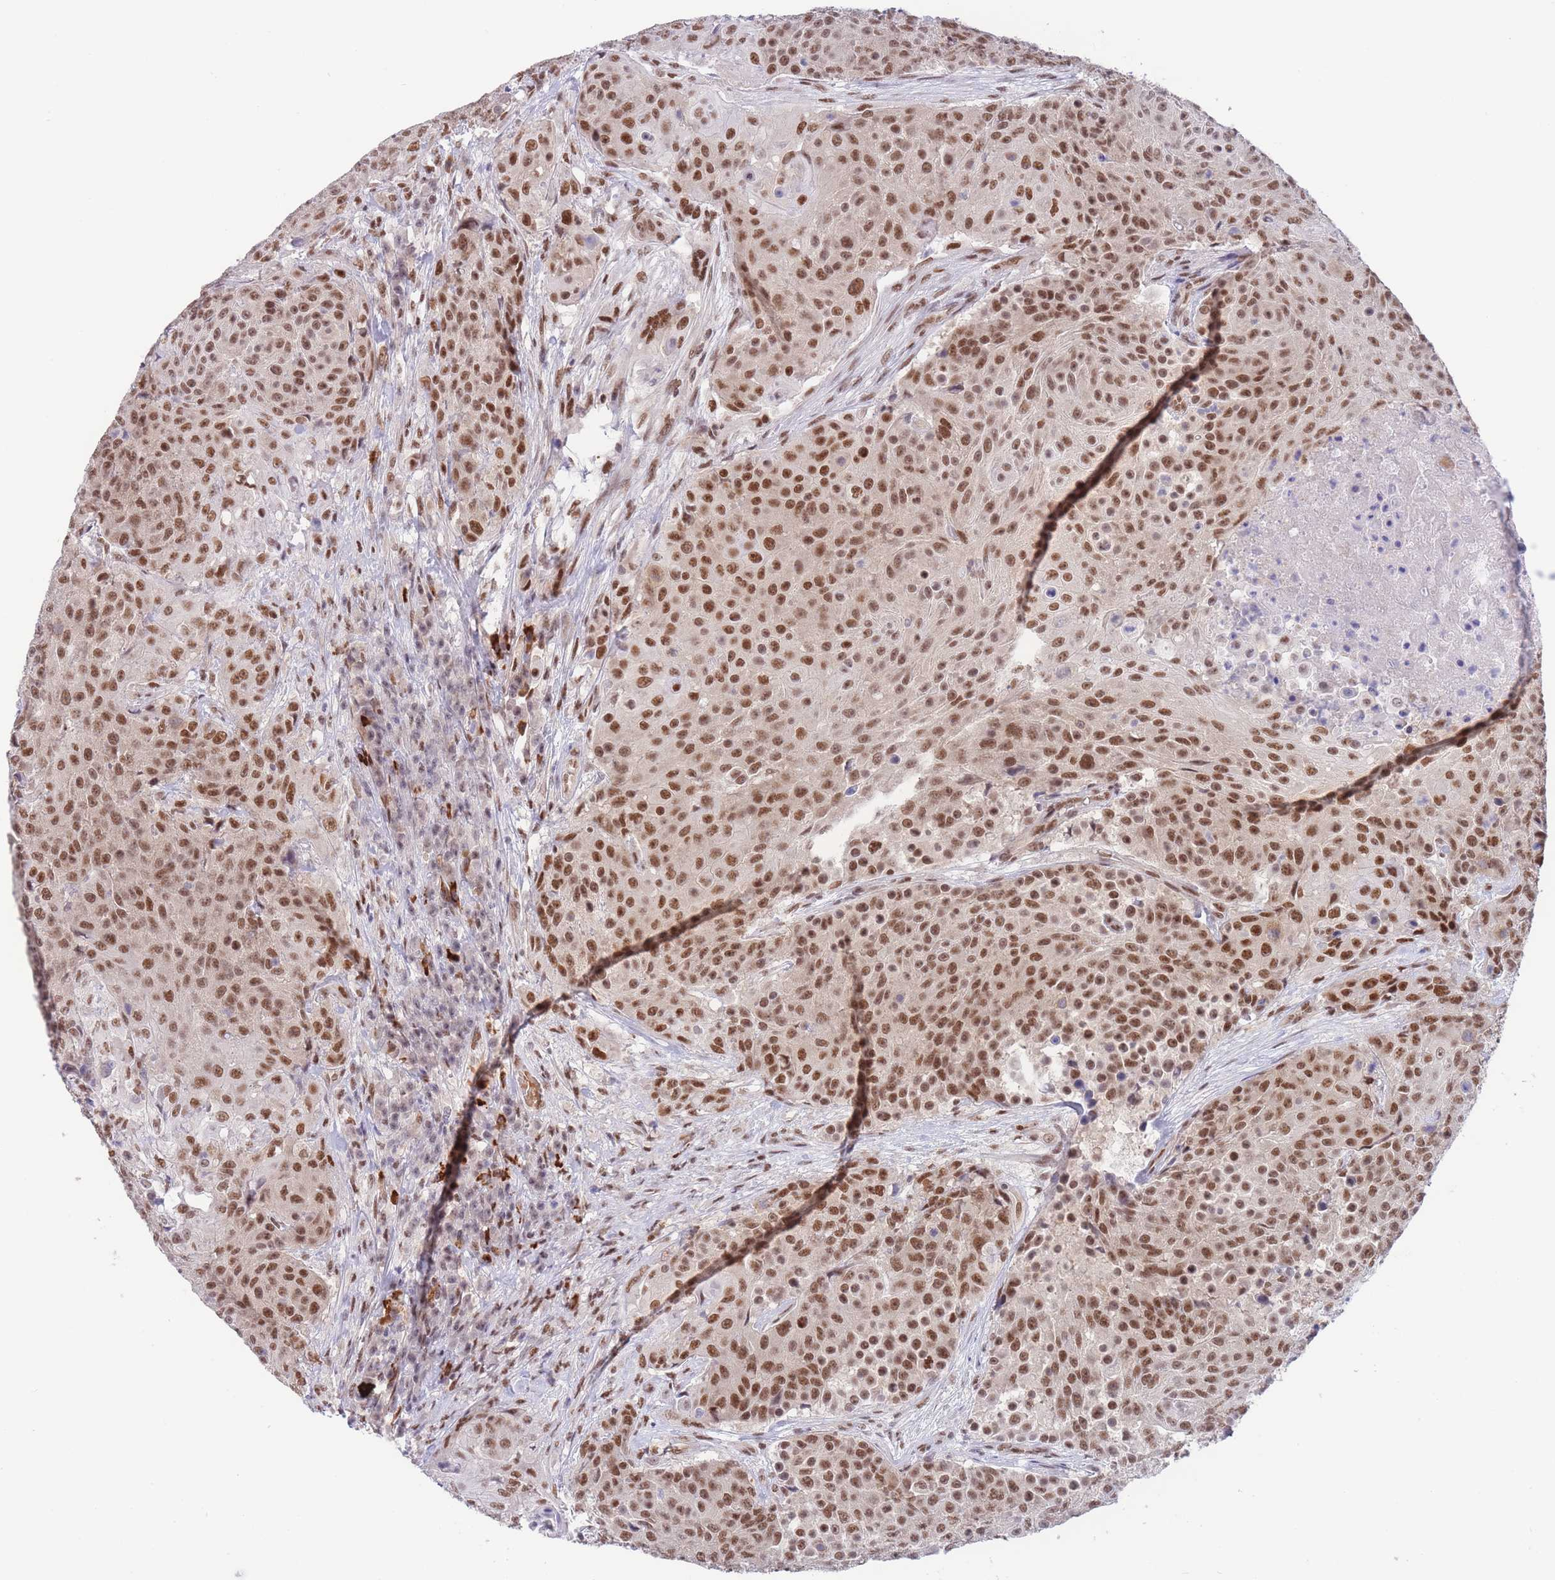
{"staining": {"intensity": "moderate", "quantity": ">75%", "location": "nuclear"}, "tissue": "urothelial cancer", "cell_type": "Tumor cells", "image_type": "cancer", "snomed": [{"axis": "morphology", "description": "Urothelial carcinoma, High grade"}, {"axis": "topography", "description": "Urinary bladder"}], "caption": "The image reveals immunohistochemical staining of high-grade urothelial carcinoma. There is moderate nuclear expression is appreciated in about >75% of tumor cells. The staining is performed using DAB (3,3'-diaminobenzidine) brown chromogen to label protein expression. The nuclei are counter-stained blue using hematoxylin.", "gene": "SMAD9", "patient": {"sex": "female", "age": 63}}